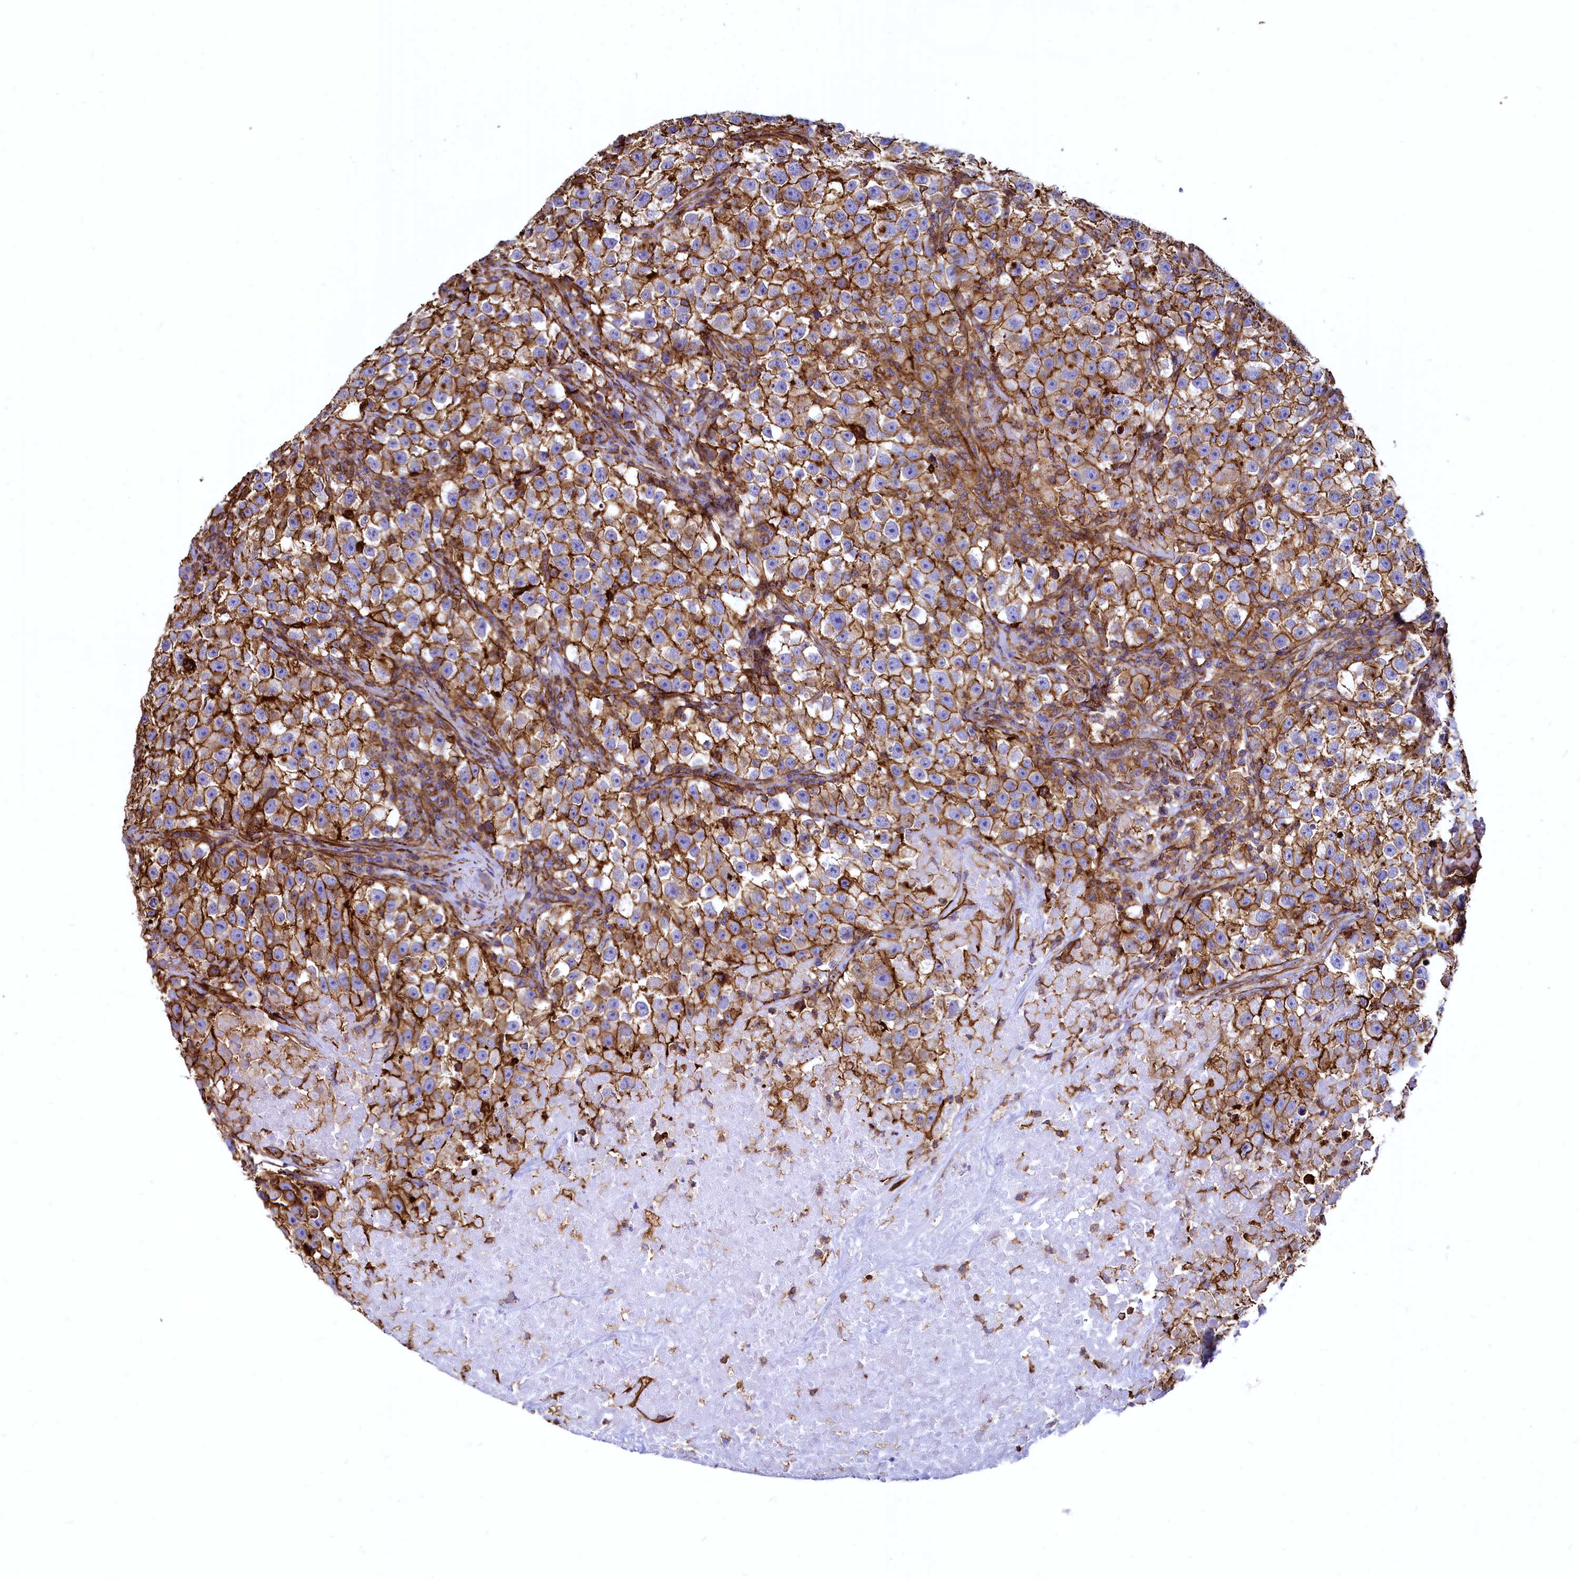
{"staining": {"intensity": "strong", "quantity": ">75%", "location": "cytoplasmic/membranous"}, "tissue": "testis cancer", "cell_type": "Tumor cells", "image_type": "cancer", "snomed": [{"axis": "morphology", "description": "Seminoma, NOS"}, {"axis": "topography", "description": "Testis"}], "caption": "Brown immunohistochemical staining in testis cancer (seminoma) reveals strong cytoplasmic/membranous expression in approximately >75% of tumor cells.", "gene": "THBS1", "patient": {"sex": "male", "age": 22}}